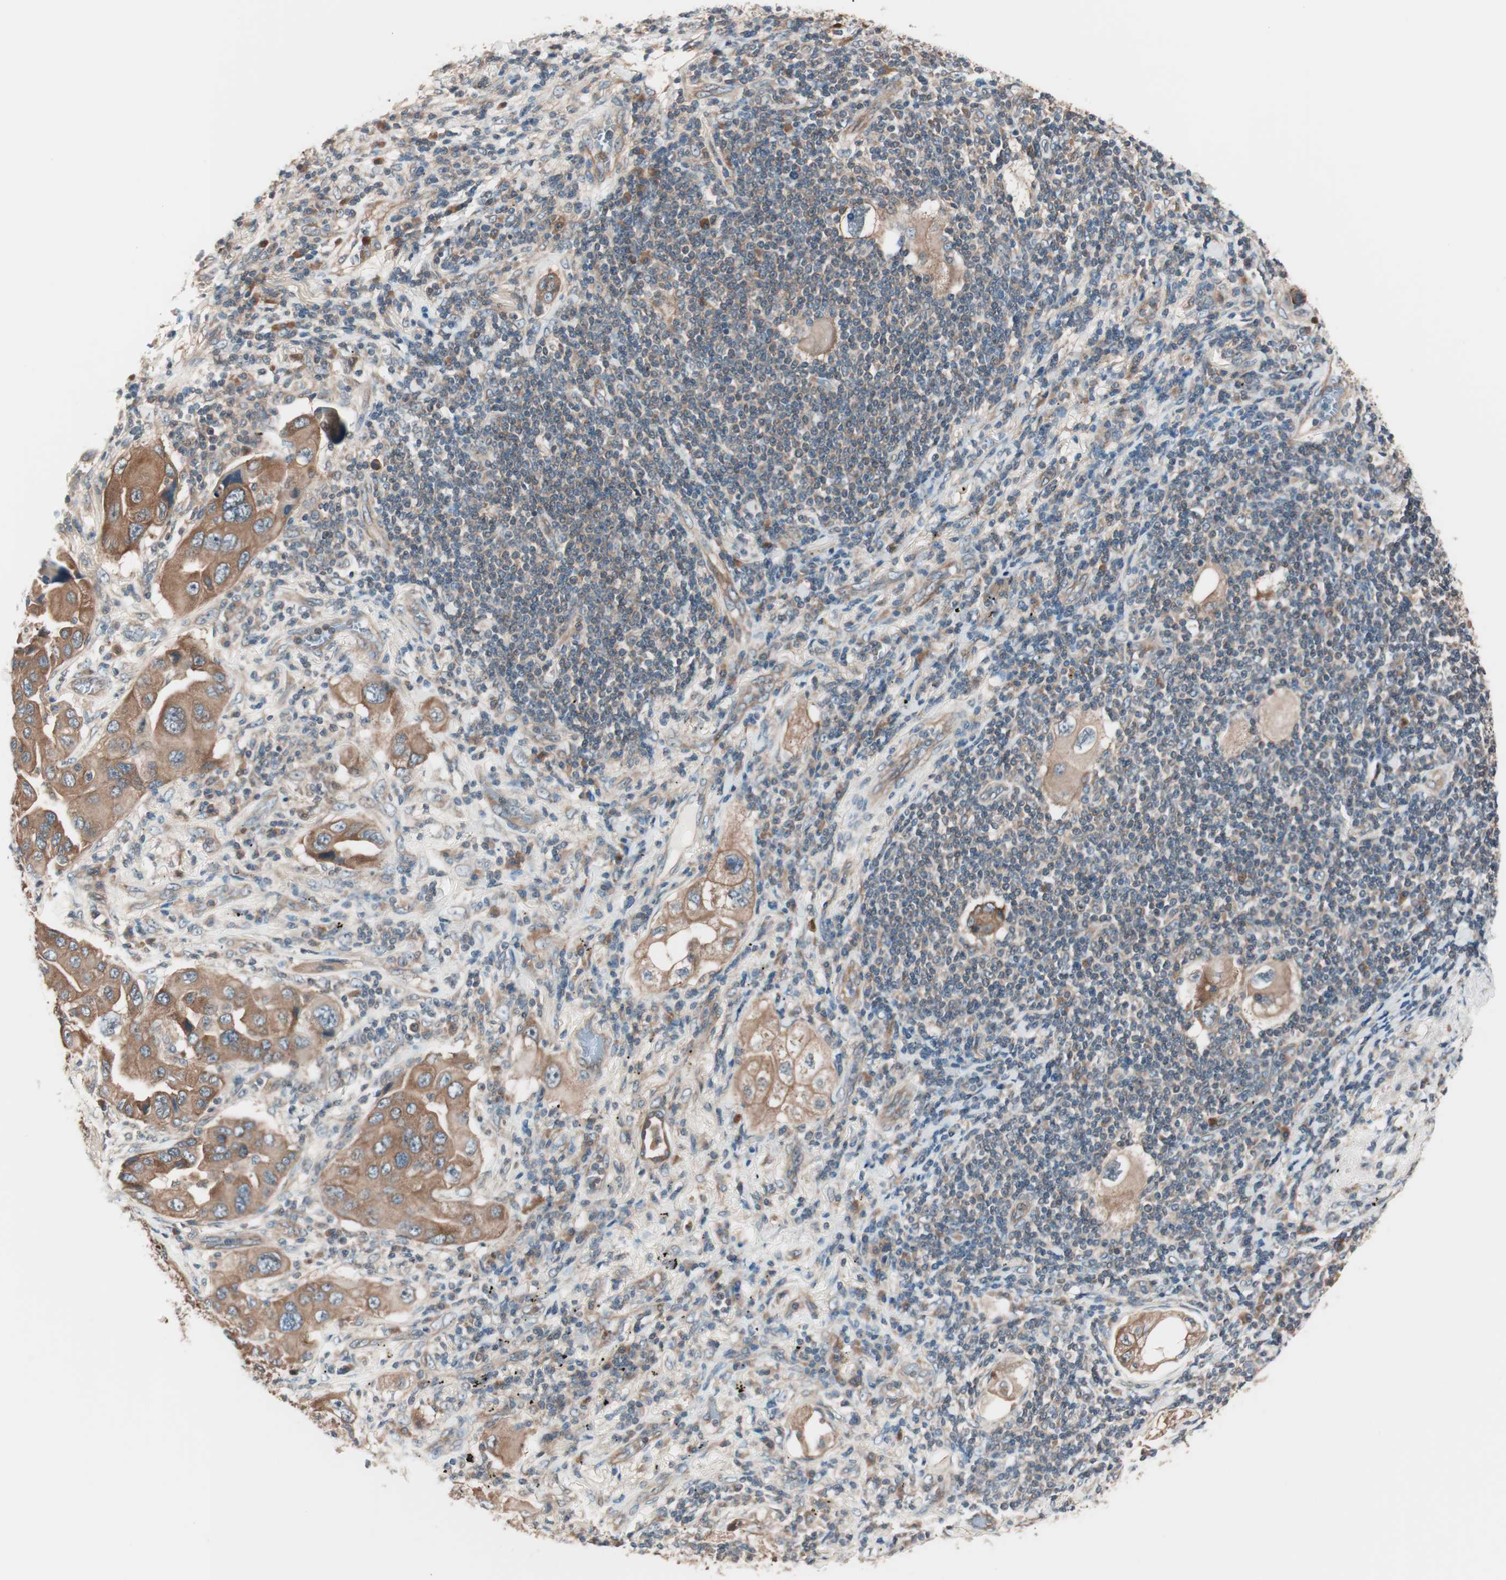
{"staining": {"intensity": "strong", "quantity": ">75%", "location": "cytoplasmic/membranous"}, "tissue": "lung cancer", "cell_type": "Tumor cells", "image_type": "cancer", "snomed": [{"axis": "morphology", "description": "Adenocarcinoma, NOS"}, {"axis": "topography", "description": "Lung"}], "caption": "IHC of human lung adenocarcinoma reveals high levels of strong cytoplasmic/membranous staining in about >75% of tumor cells.", "gene": "TSG101", "patient": {"sex": "female", "age": 65}}